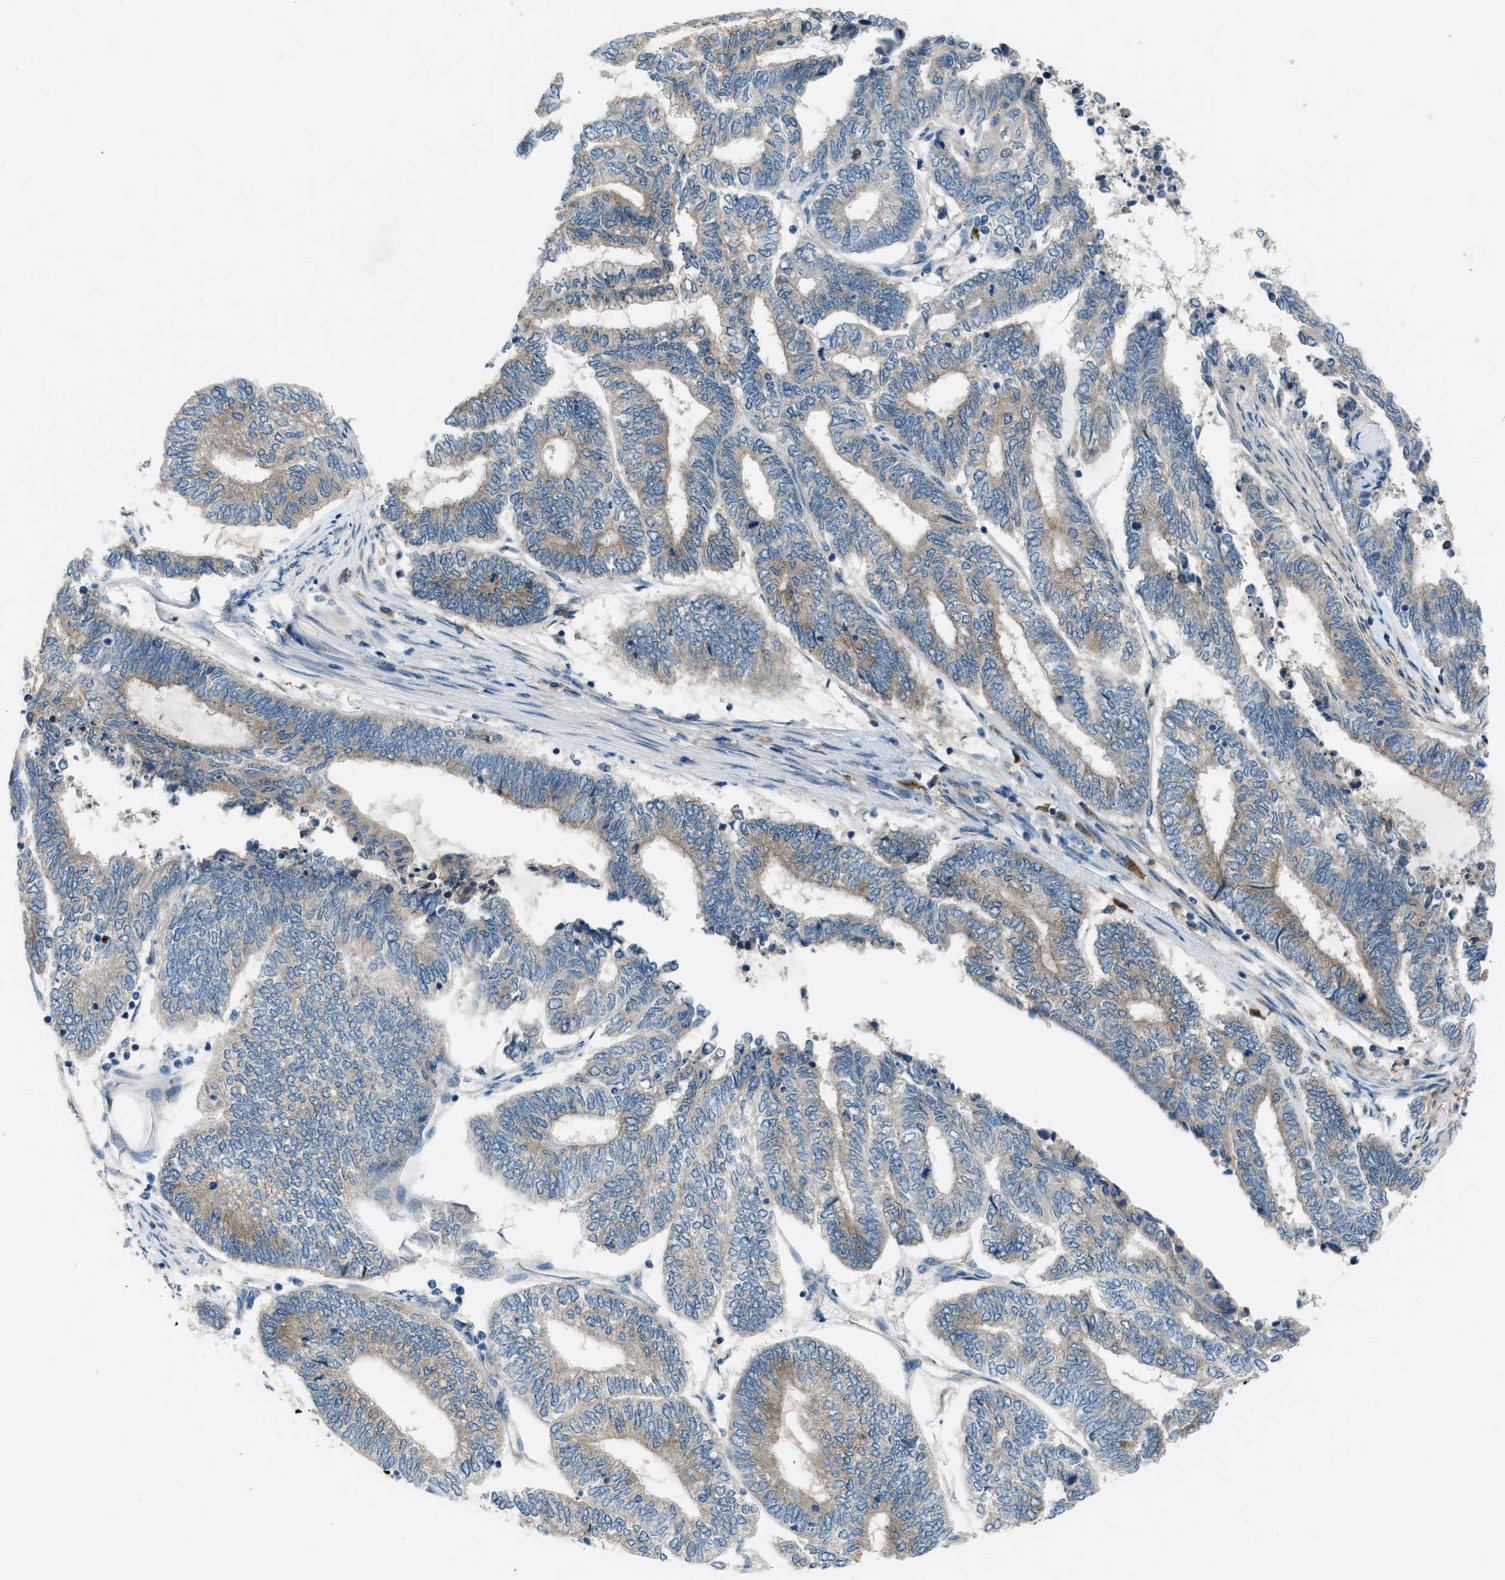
{"staining": {"intensity": "weak", "quantity": "25%-75%", "location": "cytoplasmic/membranous"}, "tissue": "endometrial cancer", "cell_type": "Tumor cells", "image_type": "cancer", "snomed": [{"axis": "morphology", "description": "Adenocarcinoma, NOS"}, {"axis": "topography", "description": "Uterus"}, {"axis": "topography", "description": "Endometrium"}], "caption": "Protein staining by immunohistochemistry reveals weak cytoplasmic/membranous positivity in about 25%-75% of tumor cells in endometrial cancer.", "gene": "EDARADD", "patient": {"sex": "female", "age": 70}}